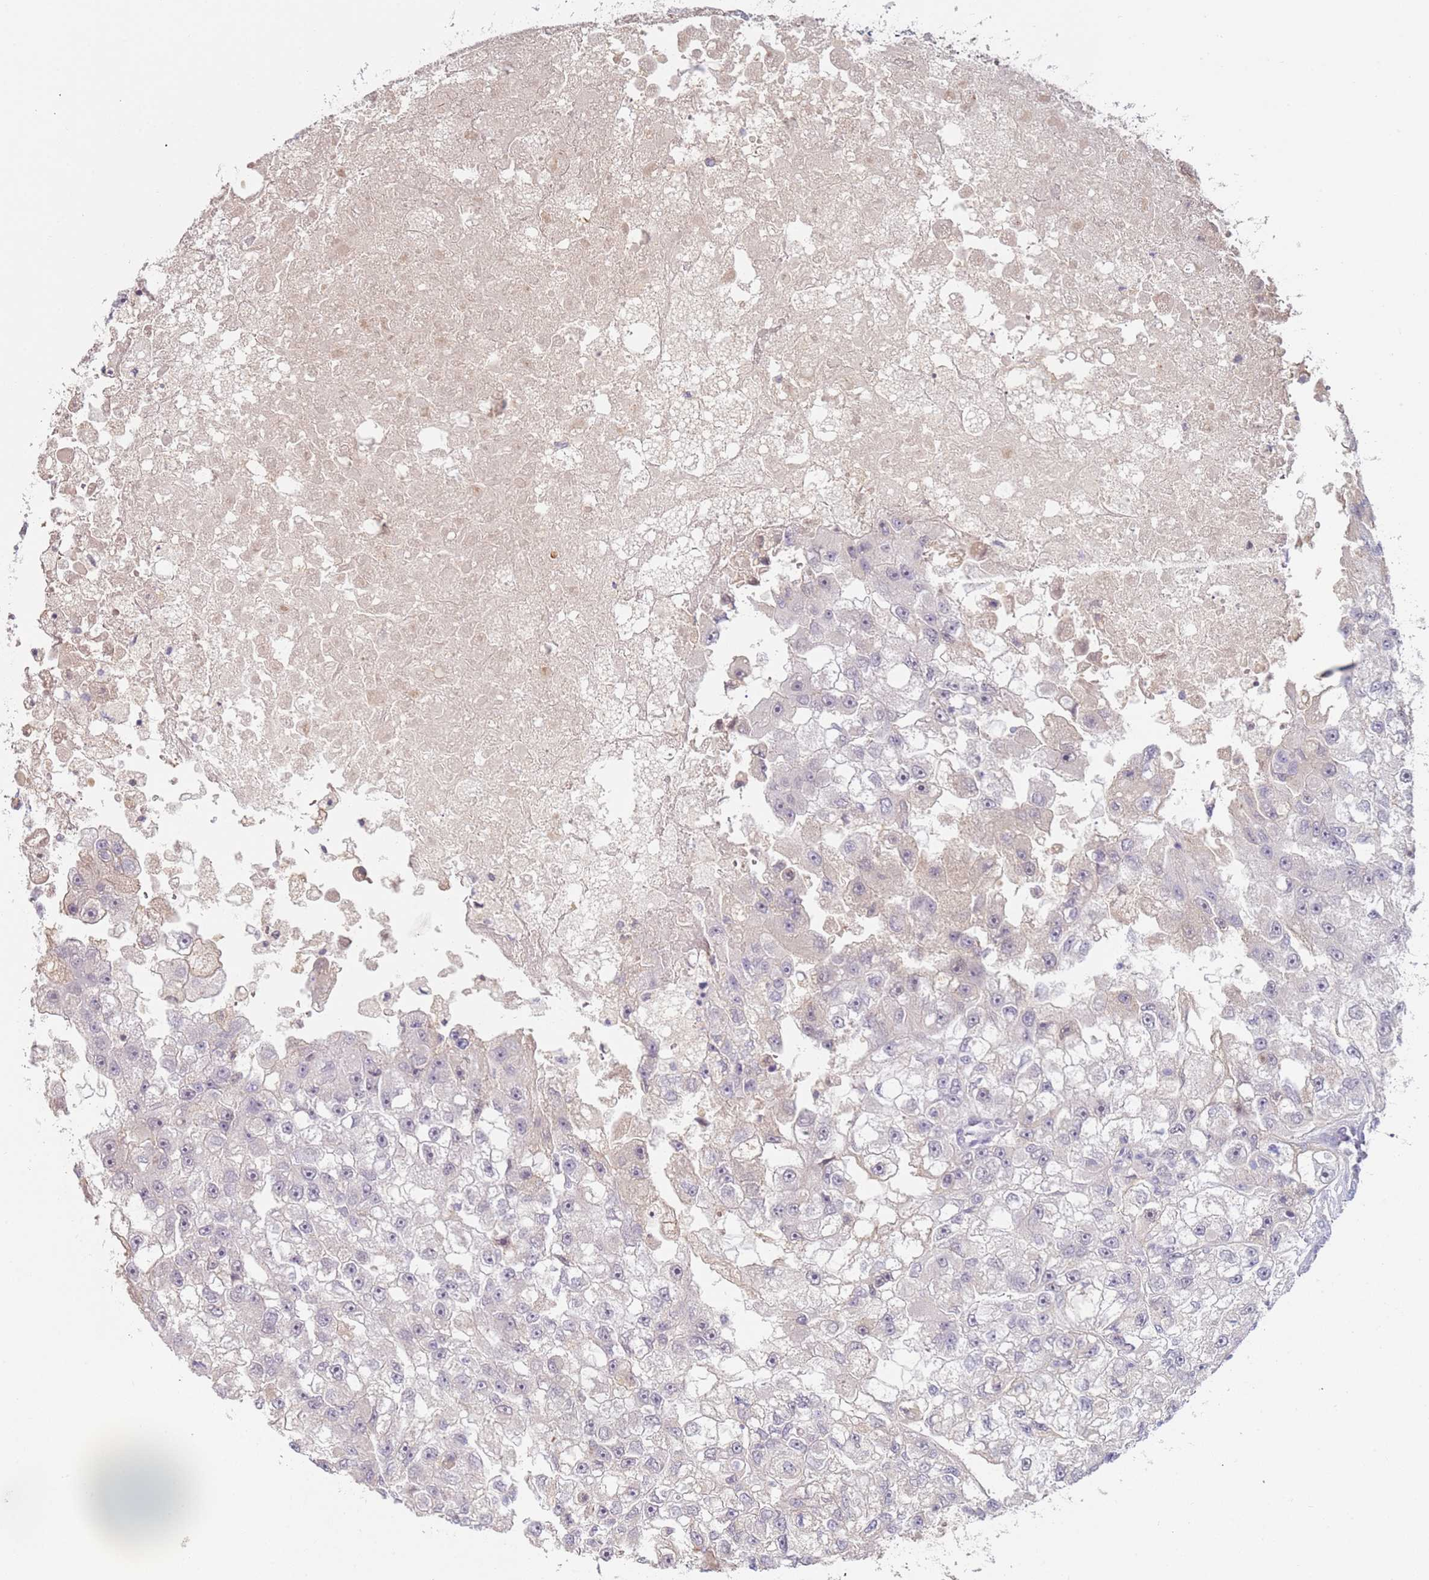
{"staining": {"intensity": "weak", "quantity": "<25%", "location": "cytoplasmic/membranous"}, "tissue": "renal cancer", "cell_type": "Tumor cells", "image_type": "cancer", "snomed": [{"axis": "morphology", "description": "Adenocarcinoma, NOS"}, {"axis": "topography", "description": "Kidney"}], "caption": "Immunohistochemistry image of neoplastic tissue: human adenocarcinoma (renal) stained with DAB shows no significant protein staining in tumor cells.", "gene": "WDR93", "patient": {"sex": "male", "age": 63}}